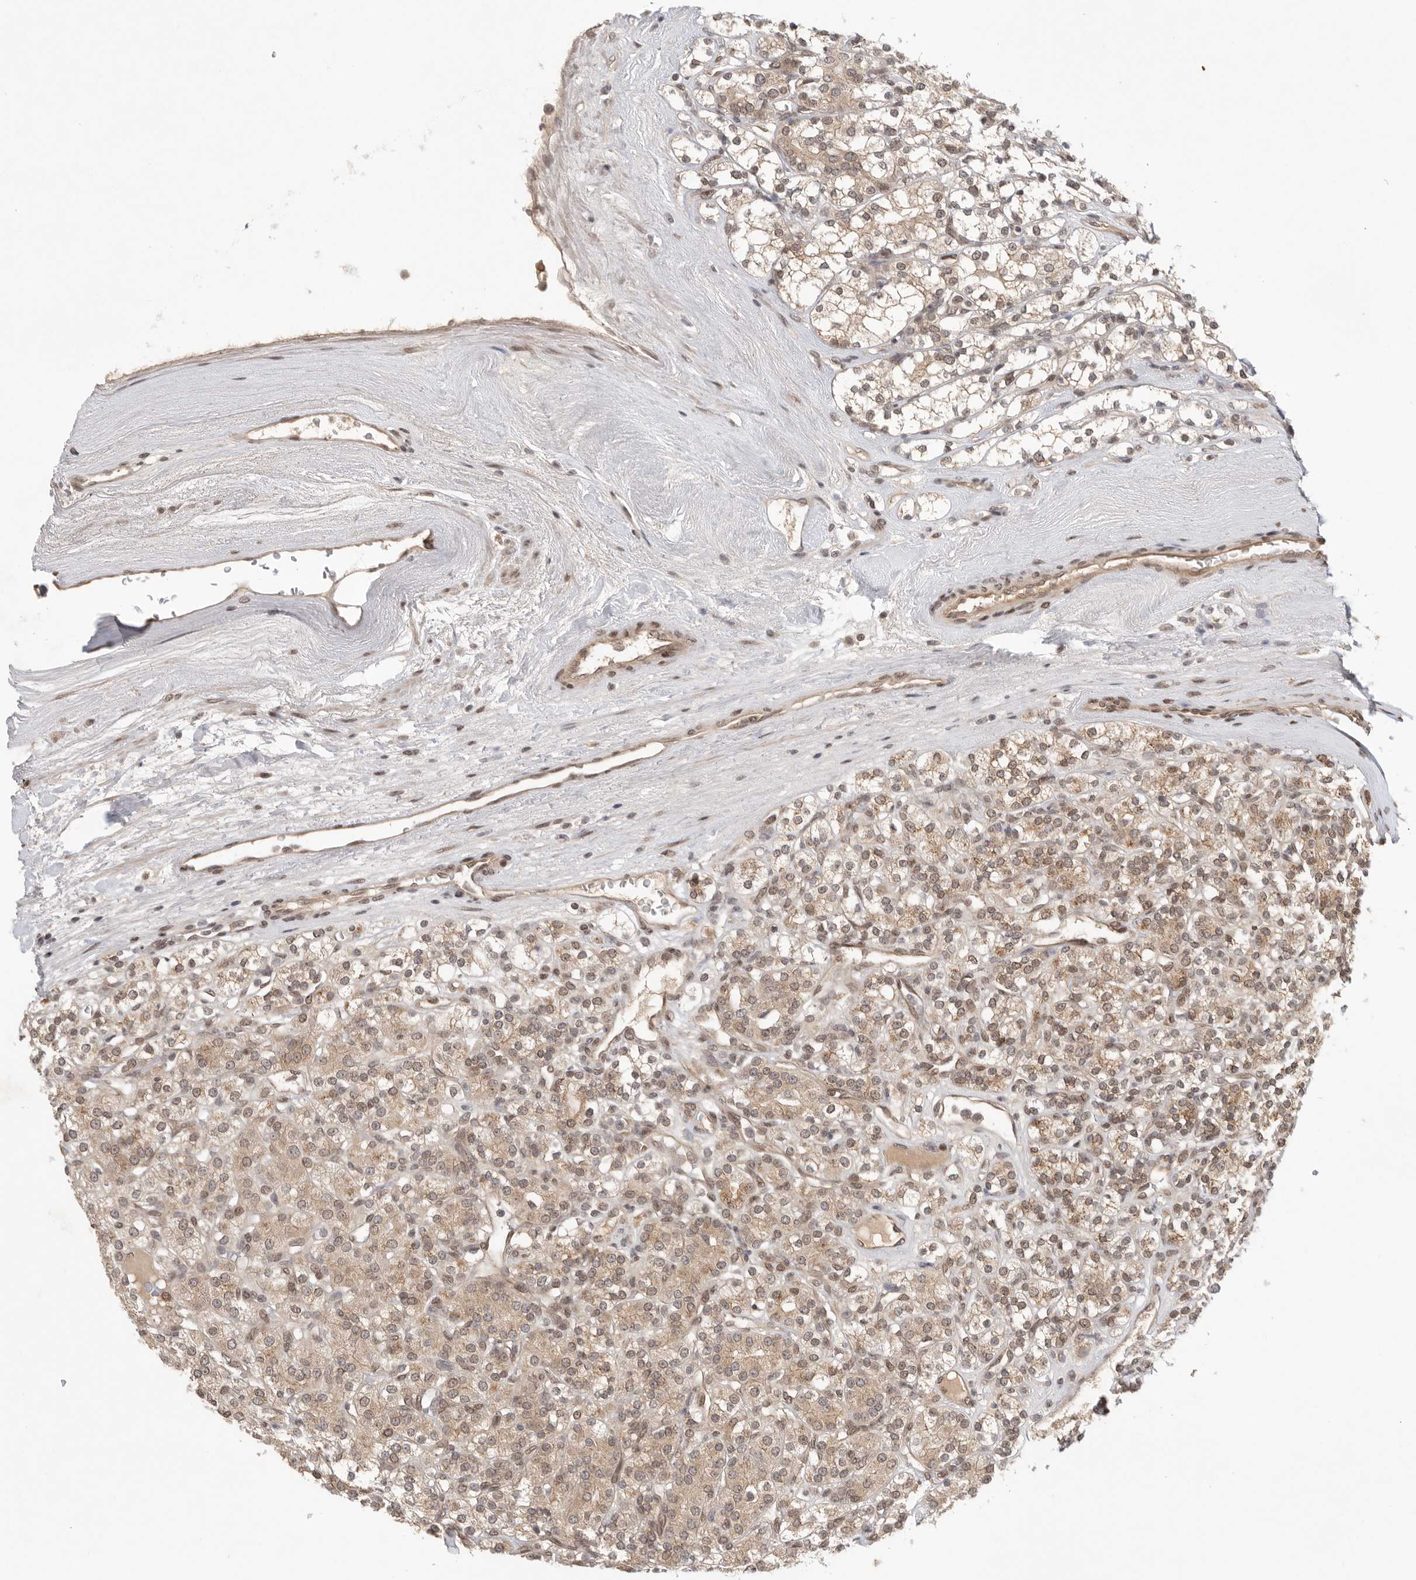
{"staining": {"intensity": "weak", "quantity": ">75%", "location": "cytoplasmic/membranous,nuclear"}, "tissue": "renal cancer", "cell_type": "Tumor cells", "image_type": "cancer", "snomed": [{"axis": "morphology", "description": "Adenocarcinoma, NOS"}, {"axis": "topography", "description": "Kidney"}], "caption": "Weak cytoplasmic/membranous and nuclear protein expression is present in about >75% of tumor cells in renal cancer.", "gene": "LEMD3", "patient": {"sex": "male", "age": 77}}